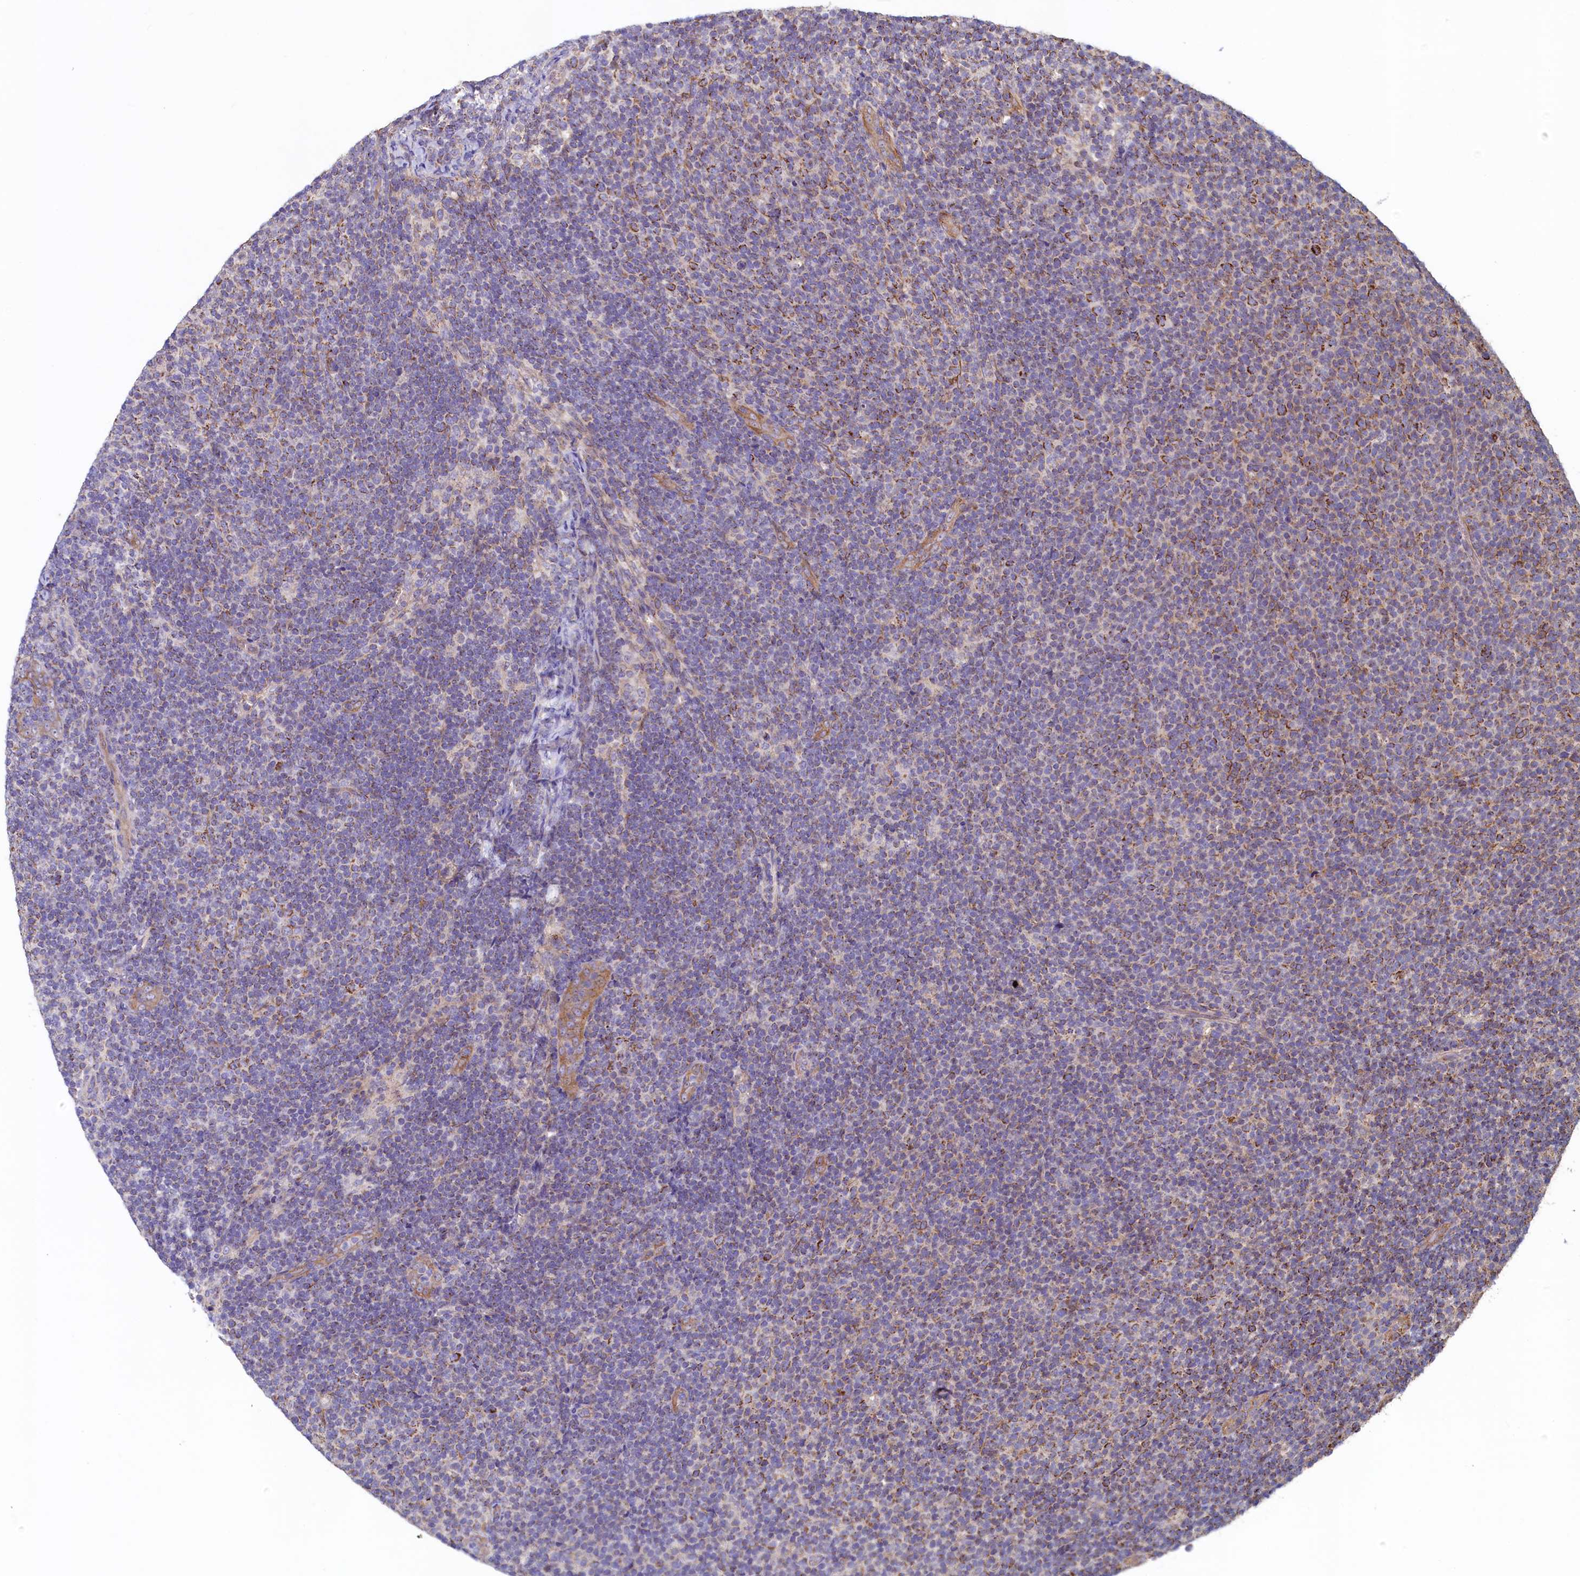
{"staining": {"intensity": "moderate", "quantity": "<25%", "location": "cytoplasmic/membranous"}, "tissue": "lymphoma", "cell_type": "Tumor cells", "image_type": "cancer", "snomed": [{"axis": "morphology", "description": "Malignant lymphoma, non-Hodgkin's type, Low grade"}, {"axis": "topography", "description": "Lymph node"}], "caption": "This photomicrograph shows immunohistochemistry (IHC) staining of lymphoma, with low moderate cytoplasmic/membranous expression in approximately <25% of tumor cells.", "gene": "SPATA2L", "patient": {"sex": "male", "age": 66}}